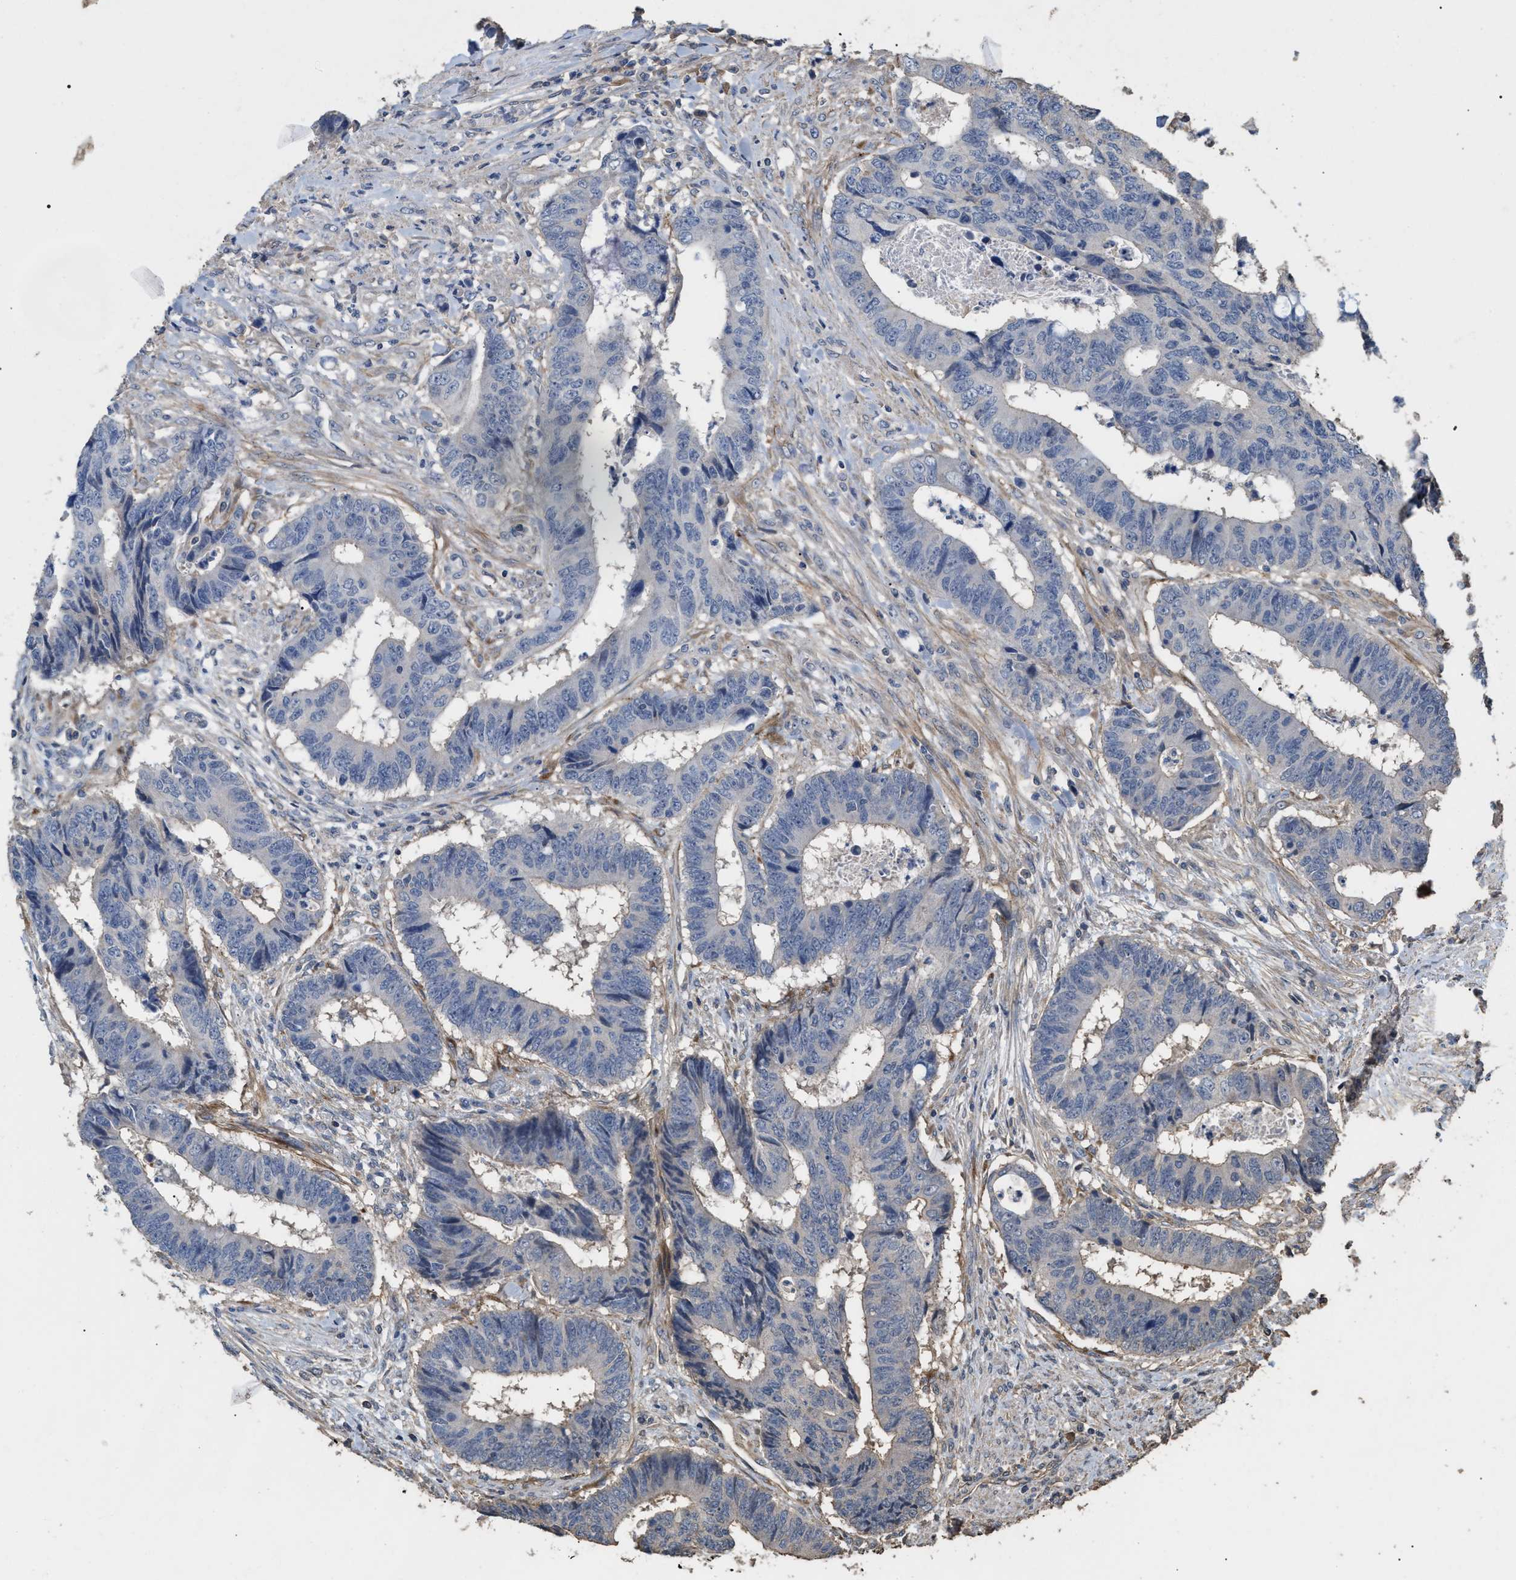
{"staining": {"intensity": "negative", "quantity": "none", "location": "none"}, "tissue": "colorectal cancer", "cell_type": "Tumor cells", "image_type": "cancer", "snomed": [{"axis": "morphology", "description": "Adenocarcinoma, NOS"}, {"axis": "topography", "description": "Rectum"}], "caption": "Colorectal adenocarcinoma stained for a protein using IHC exhibits no expression tumor cells.", "gene": "HTRA3", "patient": {"sex": "male", "age": 84}}